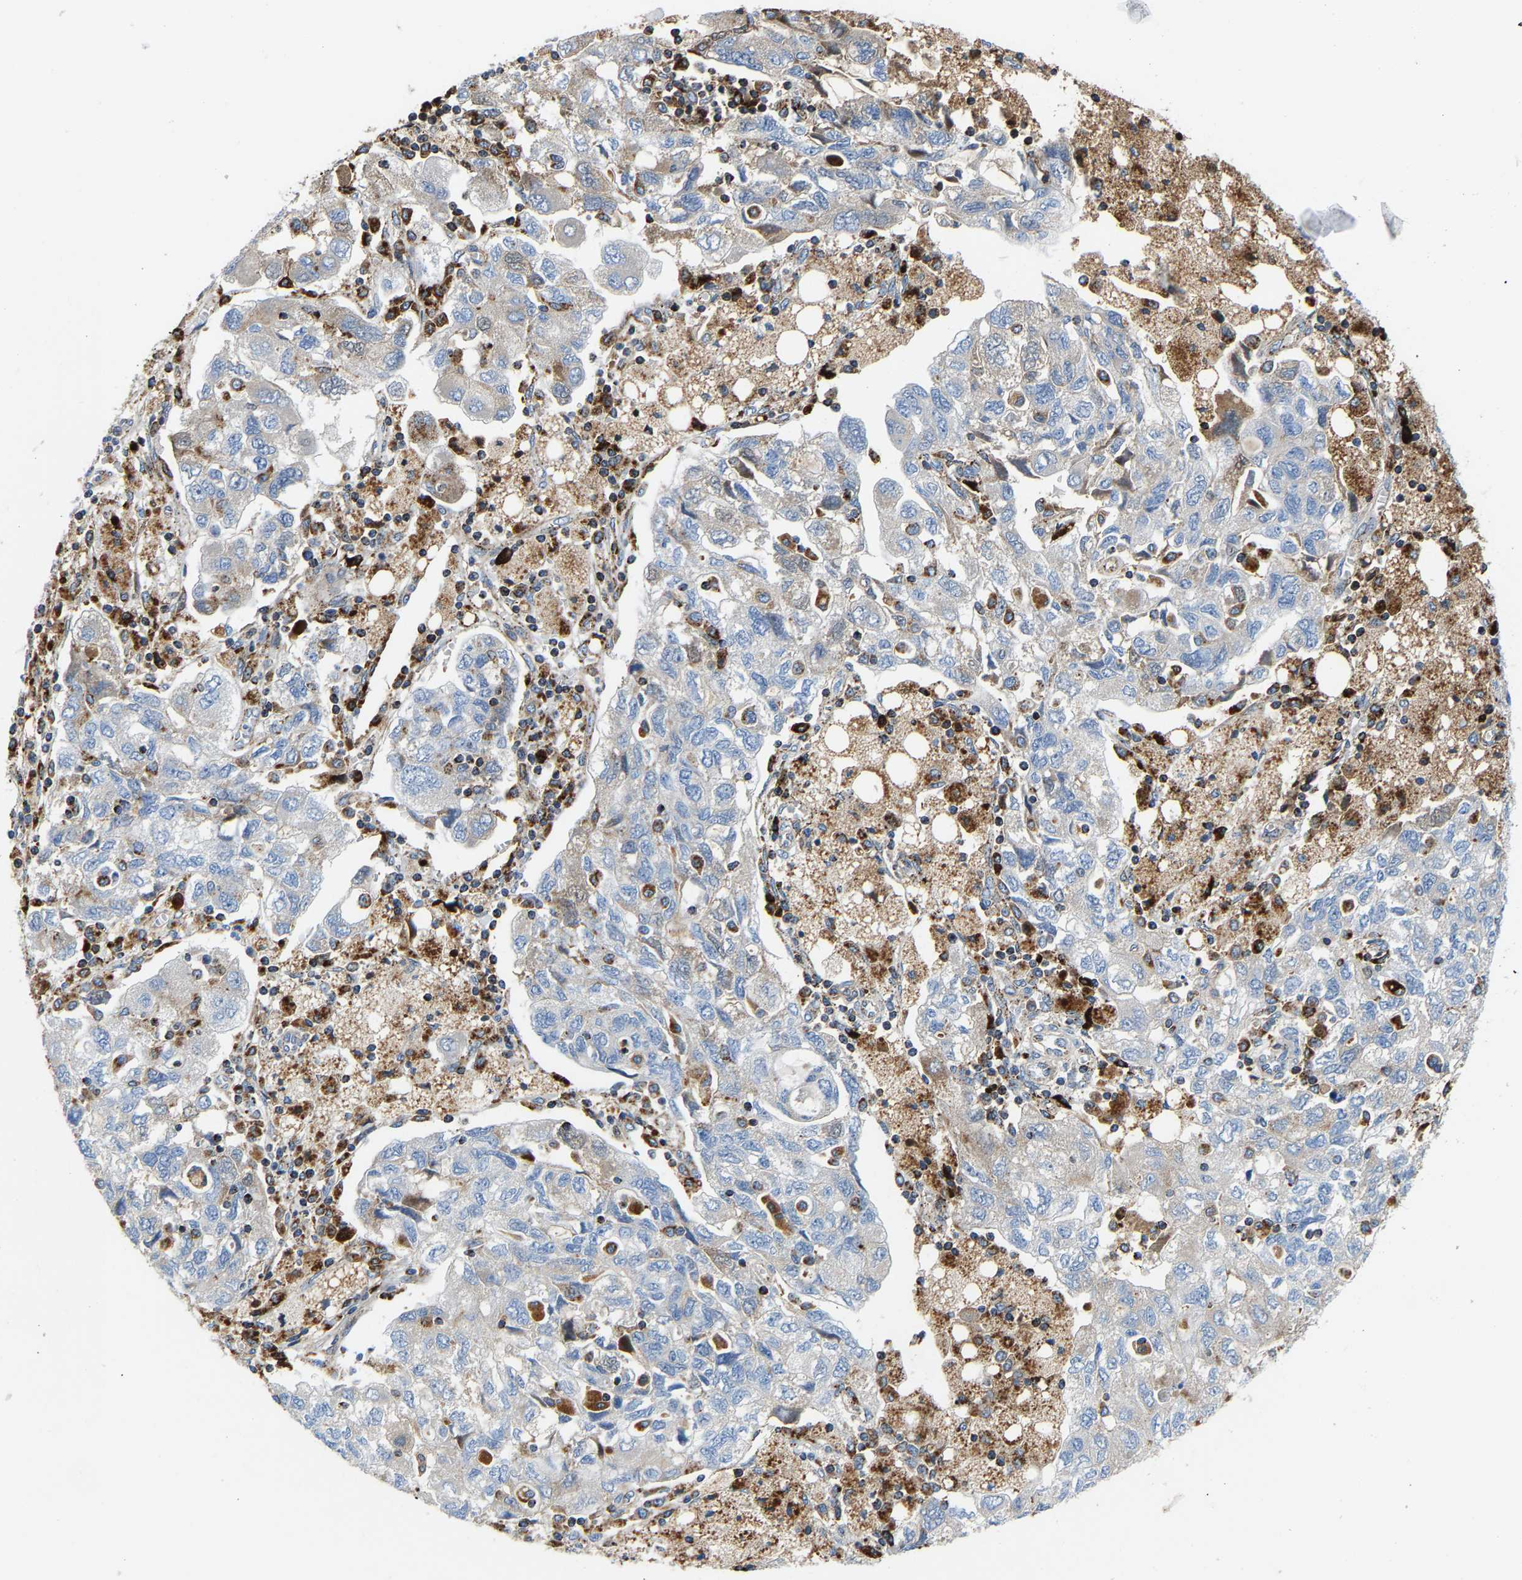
{"staining": {"intensity": "negative", "quantity": "none", "location": "none"}, "tissue": "ovarian cancer", "cell_type": "Tumor cells", "image_type": "cancer", "snomed": [{"axis": "morphology", "description": "Carcinoma, NOS"}, {"axis": "morphology", "description": "Cystadenocarcinoma, serous, NOS"}, {"axis": "topography", "description": "Ovary"}], "caption": "Immunohistochemical staining of ovarian carcinoma displays no significant expression in tumor cells.", "gene": "DPP7", "patient": {"sex": "female", "age": 69}}